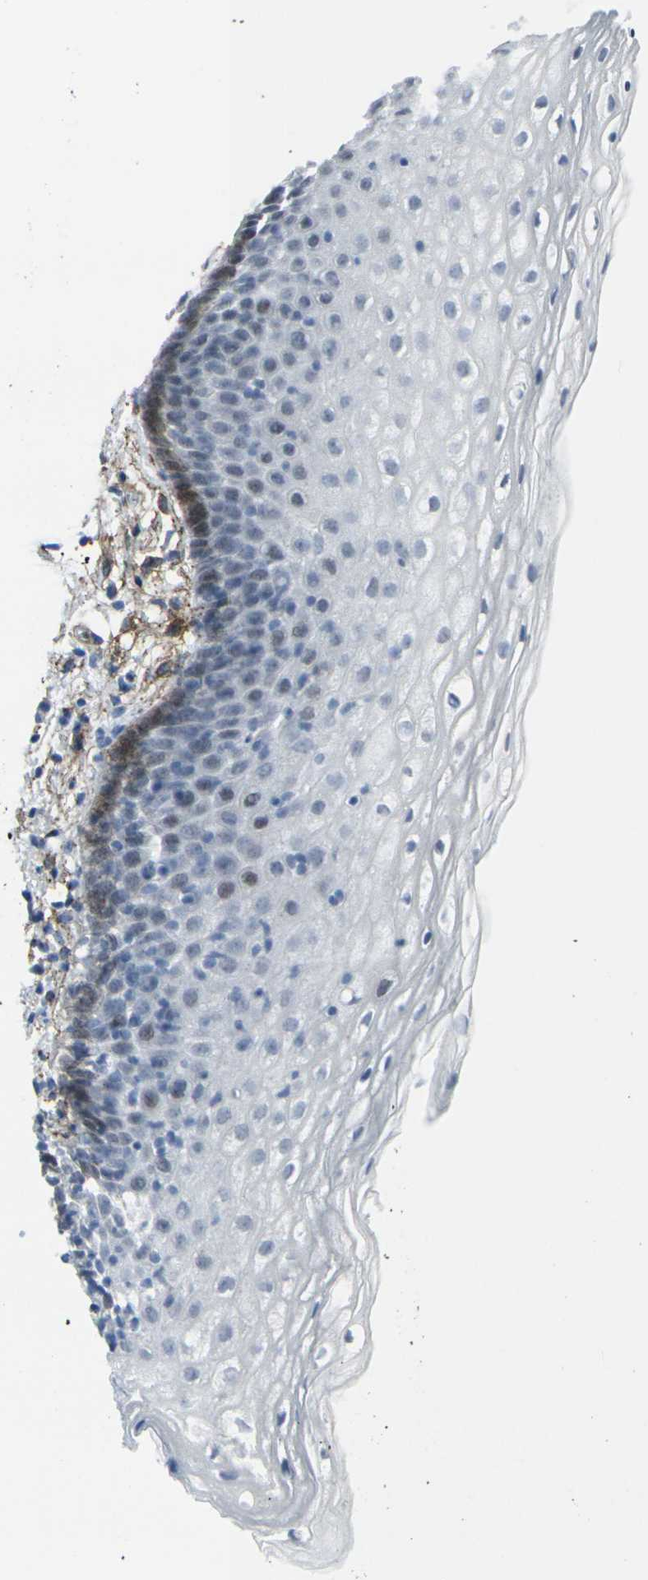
{"staining": {"intensity": "moderate", "quantity": "<25%", "location": "cytoplasmic/membranous"}, "tissue": "vagina", "cell_type": "Squamous epithelial cells", "image_type": "normal", "snomed": [{"axis": "morphology", "description": "Normal tissue, NOS"}, {"axis": "topography", "description": "Vagina"}], "caption": "High-magnification brightfield microscopy of benign vagina stained with DAB (brown) and counterstained with hematoxylin (blue). squamous epithelial cells exhibit moderate cytoplasmic/membranous positivity is seen in about<25% of cells. (Stains: DAB (3,3'-diaminobenzidine) in brown, nuclei in blue, Microscopy: brightfield microscopy at high magnification).", "gene": "CDH11", "patient": {"sex": "female", "age": 44}}